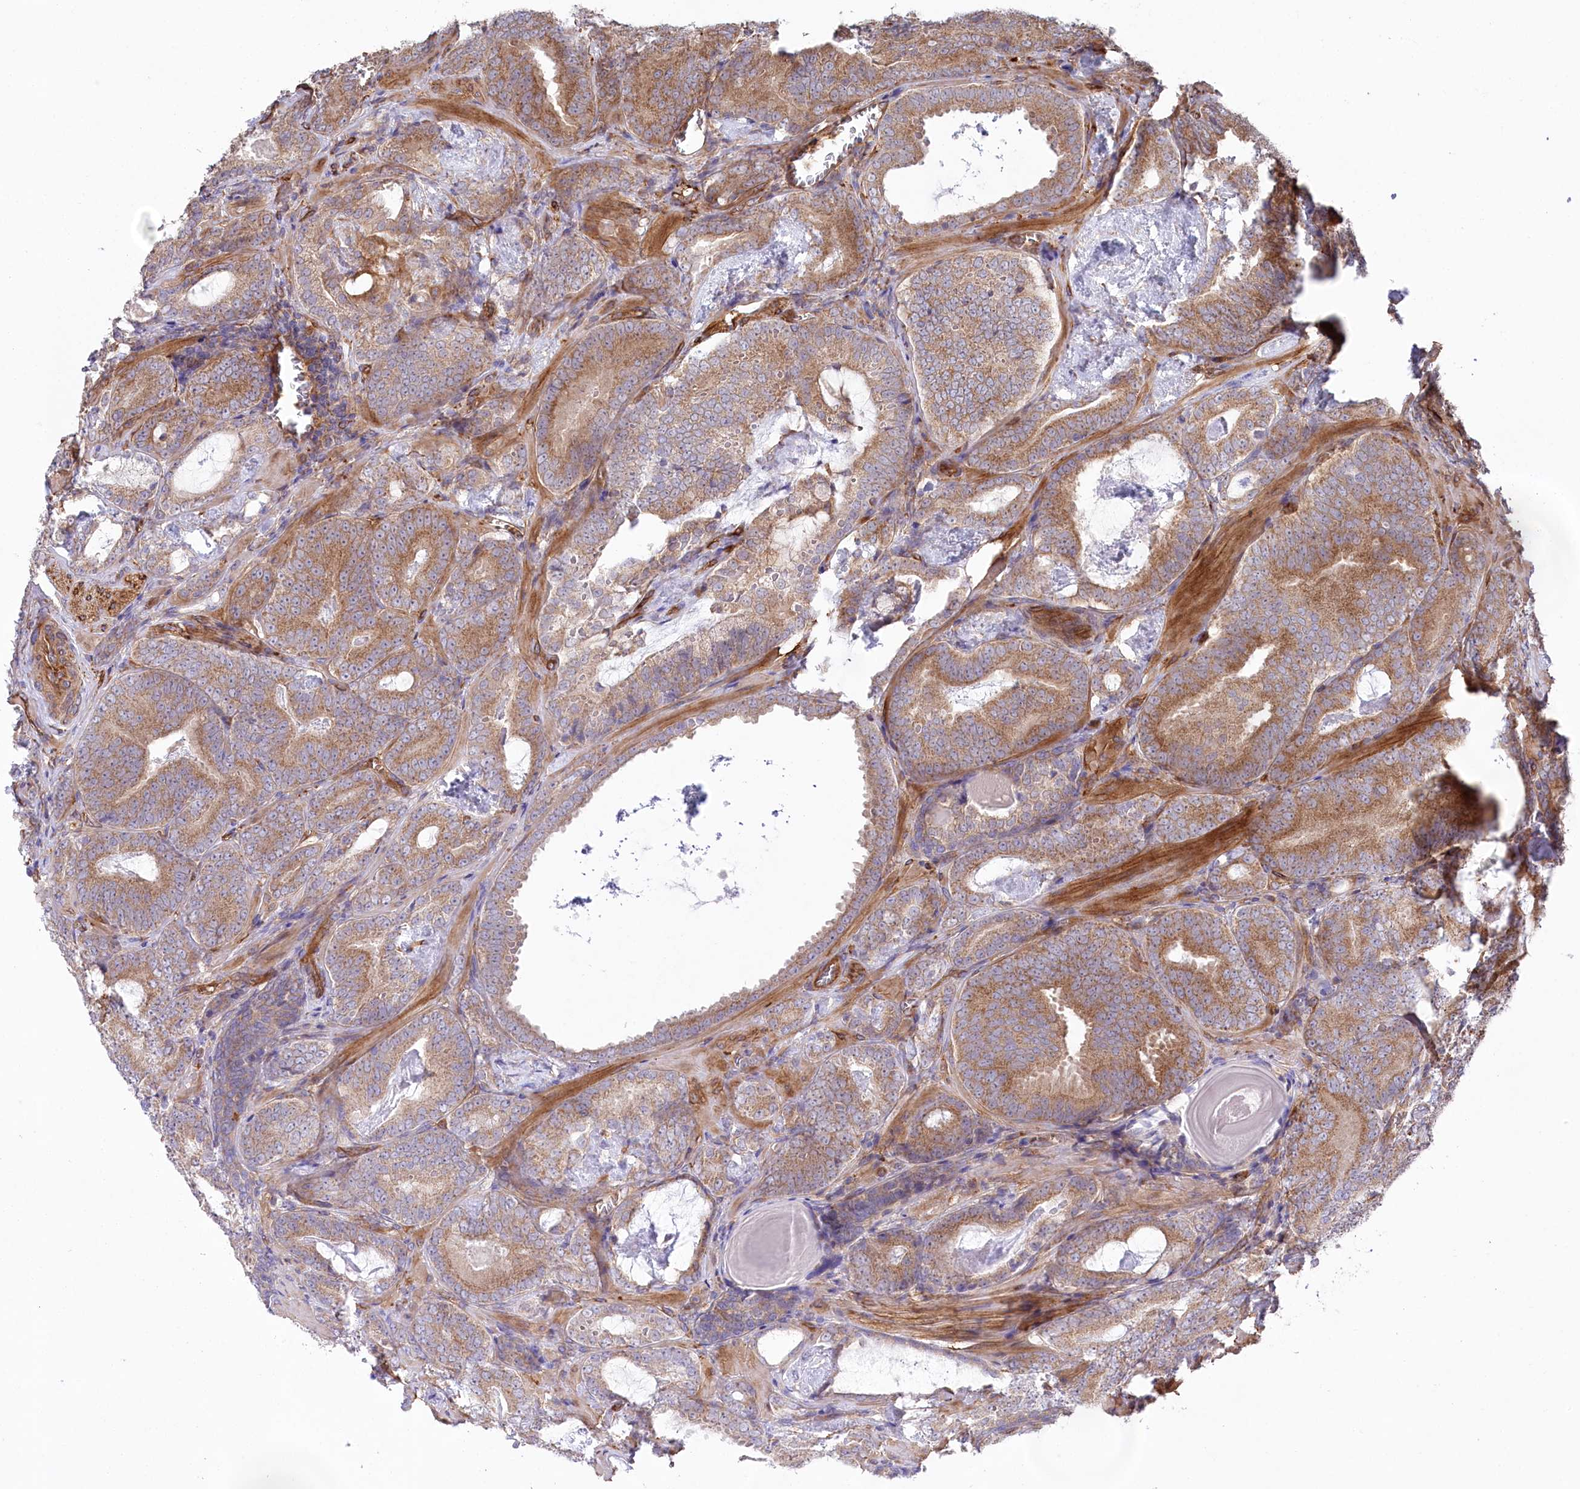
{"staining": {"intensity": "moderate", "quantity": ">75%", "location": "cytoplasmic/membranous"}, "tissue": "prostate cancer", "cell_type": "Tumor cells", "image_type": "cancer", "snomed": [{"axis": "morphology", "description": "Adenocarcinoma, Low grade"}, {"axis": "topography", "description": "Prostate"}], "caption": "A micrograph of prostate cancer (adenocarcinoma (low-grade)) stained for a protein shows moderate cytoplasmic/membranous brown staining in tumor cells. (Brightfield microscopy of DAB IHC at high magnification).", "gene": "MTPAP", "patient": {"sex": "male", "age": 60}}